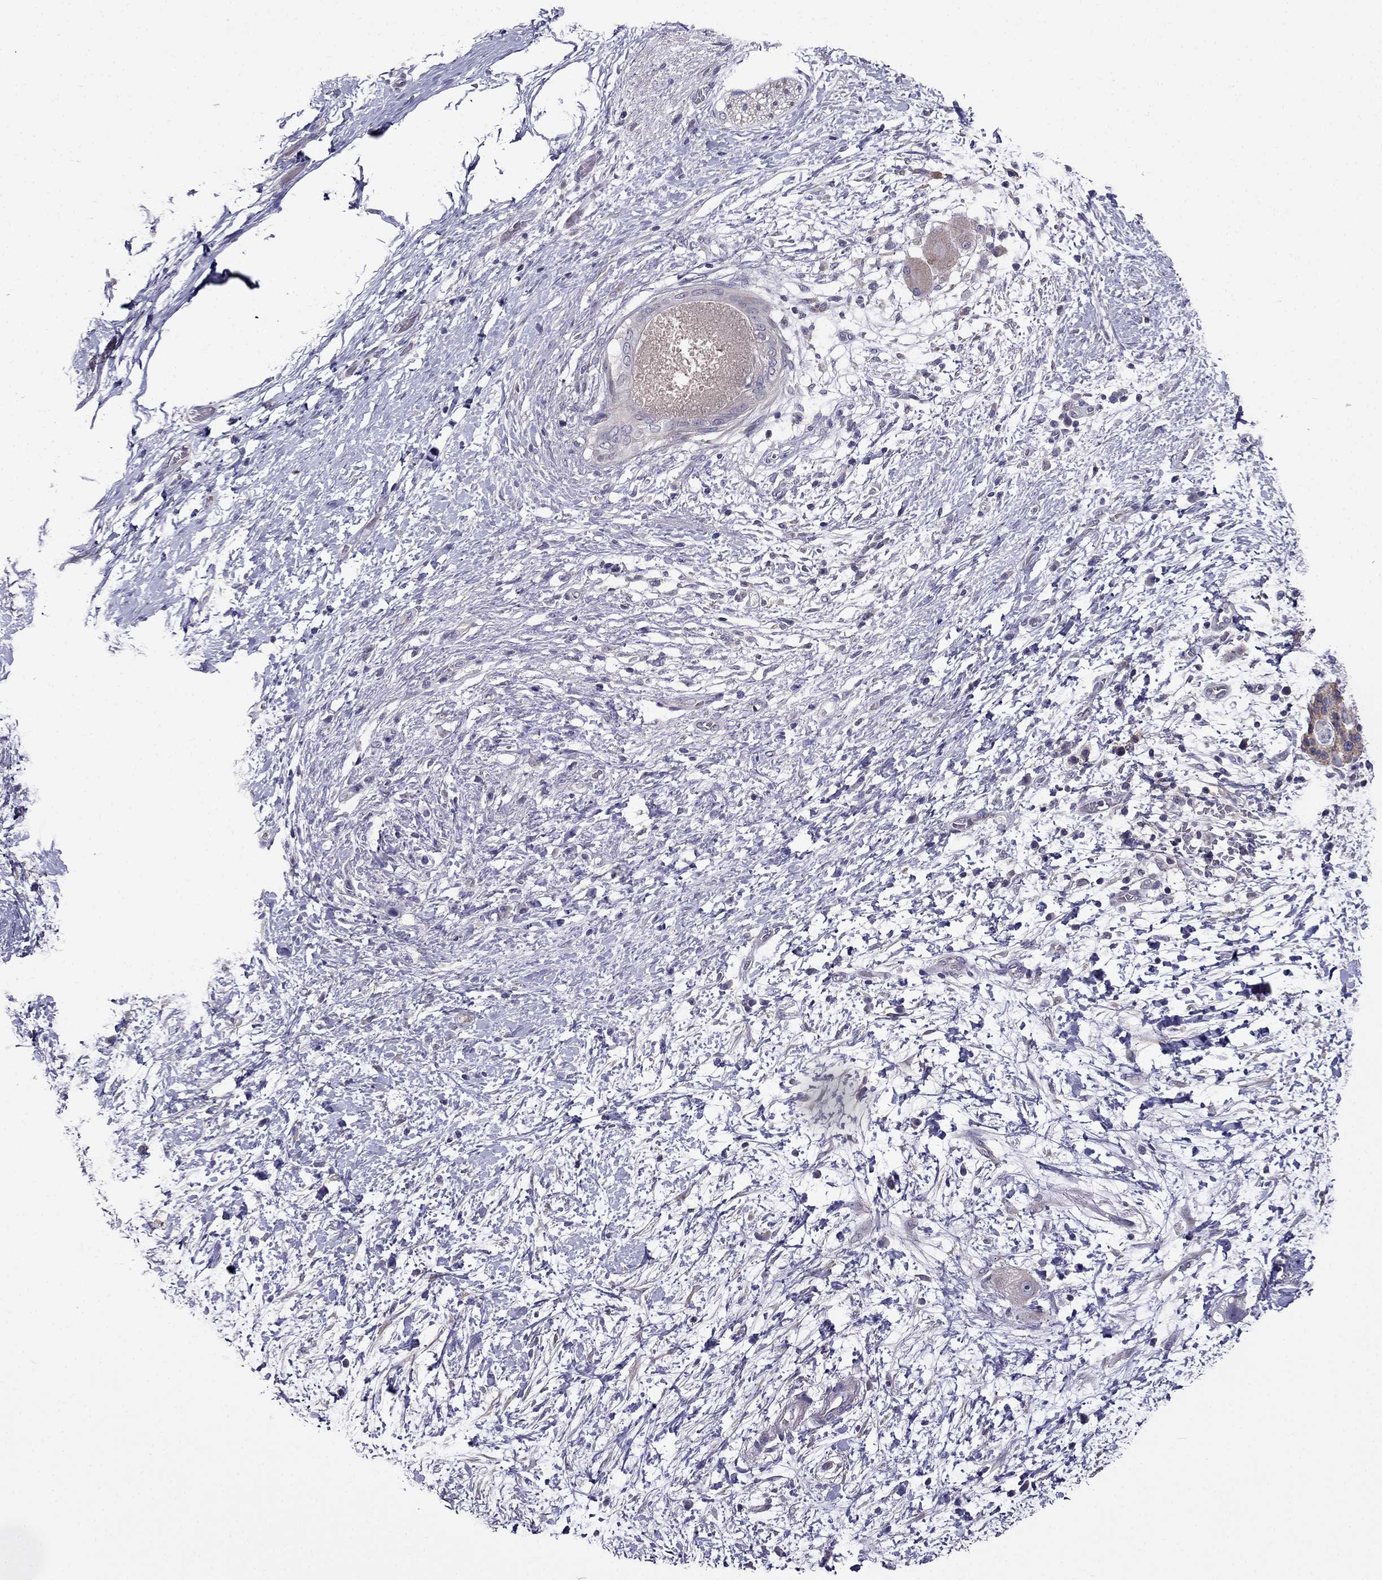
{"staining": {"intensity": "negative", "quantity": "none", "location": "none"}, "tissue": "pancreatic cancer", "cell_type": "Tumor cells", "image_type": "cancer", "snomed": [{"axis": "morphology", "description": "Adenocarcinoma, NOS"}, {"axis": "topography", "description": "Pancreas"}], "caption": "Immunohistochemistry (IHC) photomicrograph of neoplastic tissue: human pancreatic cancer (adenocarcinoma) stained with DAB (3,3'-diaminobenzidine) shows no significant protein positivity in tumor cells. Brightfield microscopy of immunohistochemistry stained with DAB (brown) and hematoxylin (blue), captured at high magnification.", "gene": "SCNN1D", "patient": {"sex": "female", "age": 72}}